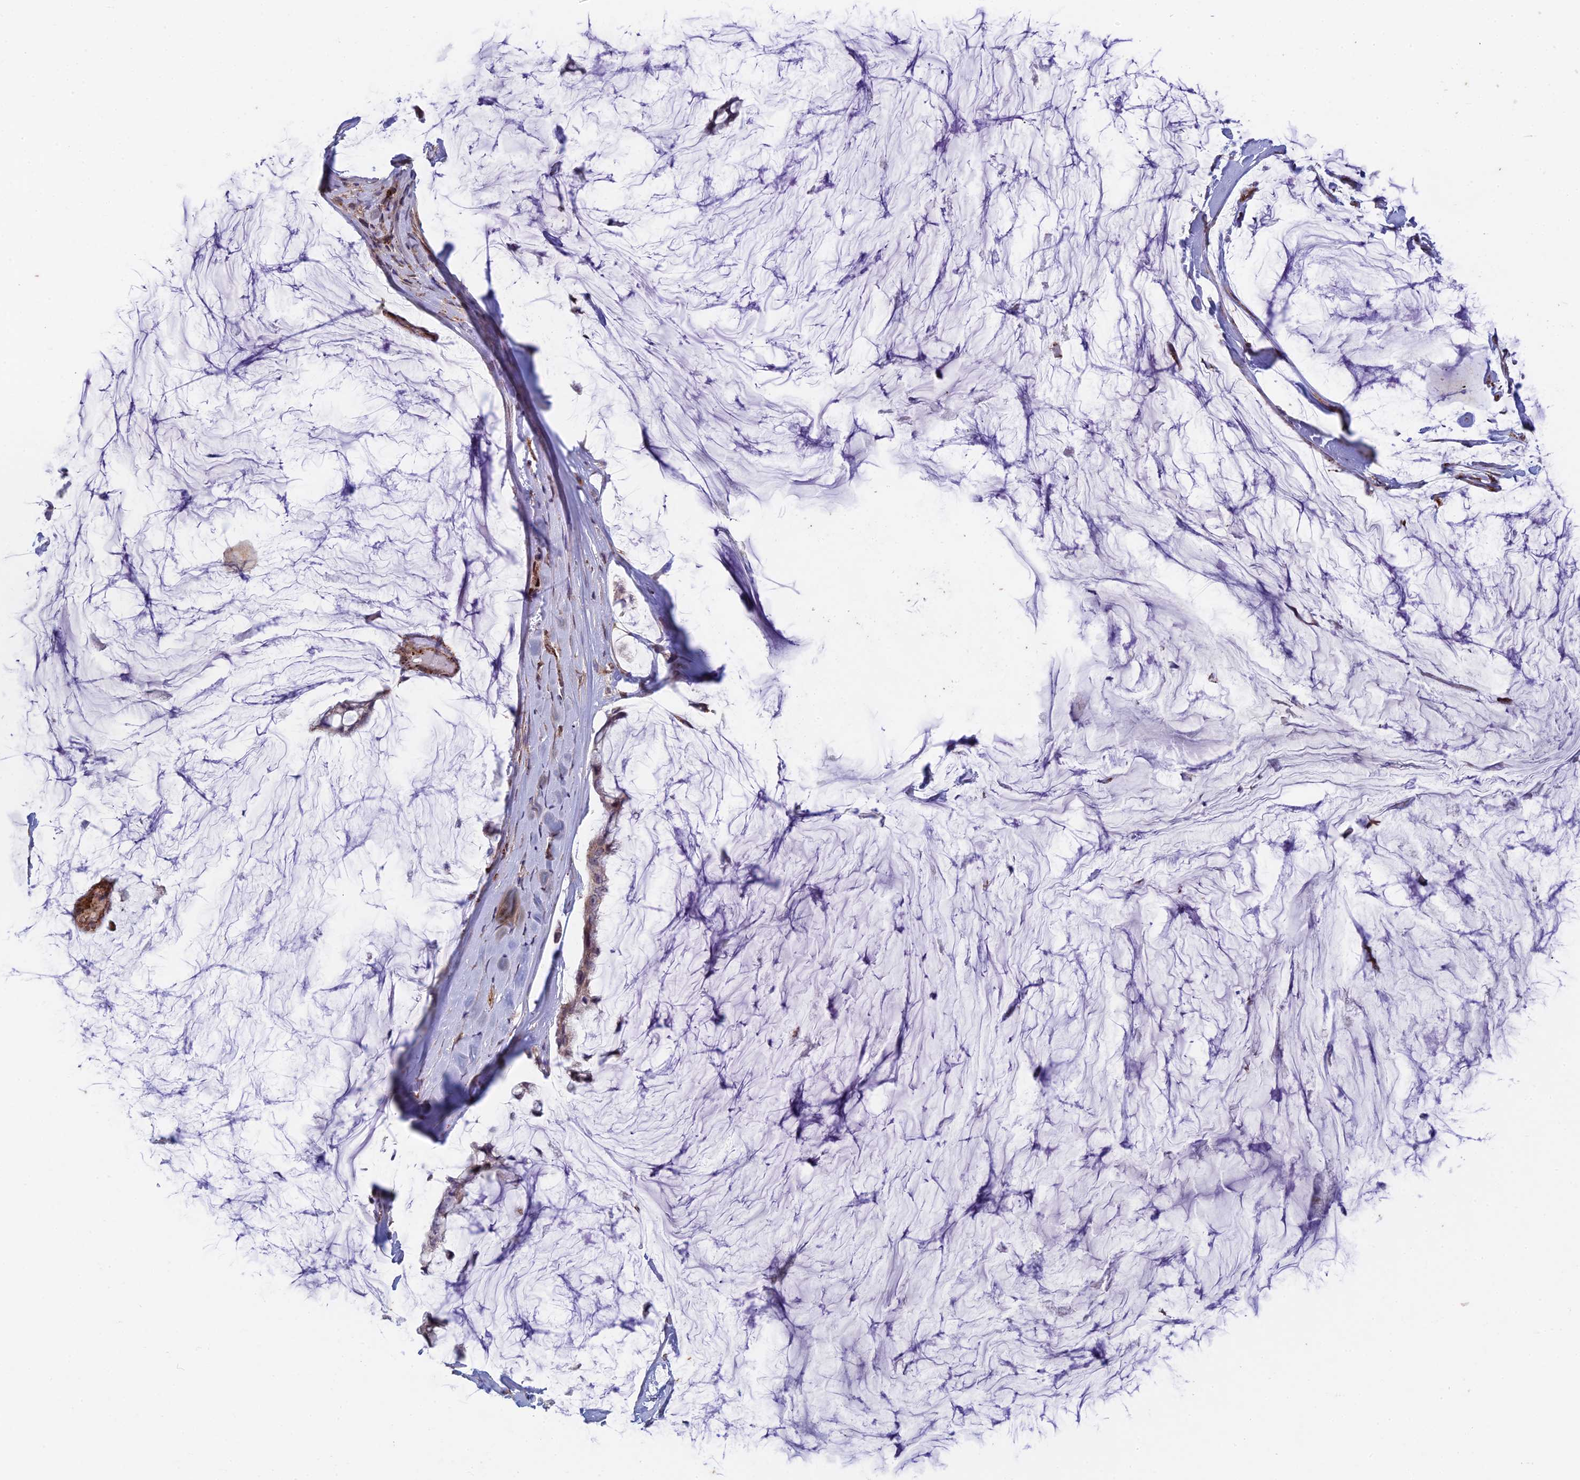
{"staining": {"intensity": "weak", "quantity": "<25%", "location": "cytoplasmic/membranous"}, "tissue": "ovarian cancer", "cell_type": "Tumor cells", "image_type": "cancer", "snomed": [{"axis": "morphology", "description": "Cystadenocarcinoma, mucinous, NOS"}, {"axis": "topography", "description": "Ovary"}], "caption": "The histopathology image demonstrates no staining of tumor cells in ovarian cancer (mucinous cystadenocarcinoma).", "gene": "FOXS1", "patient": {"sex": "female", "age": 39}}